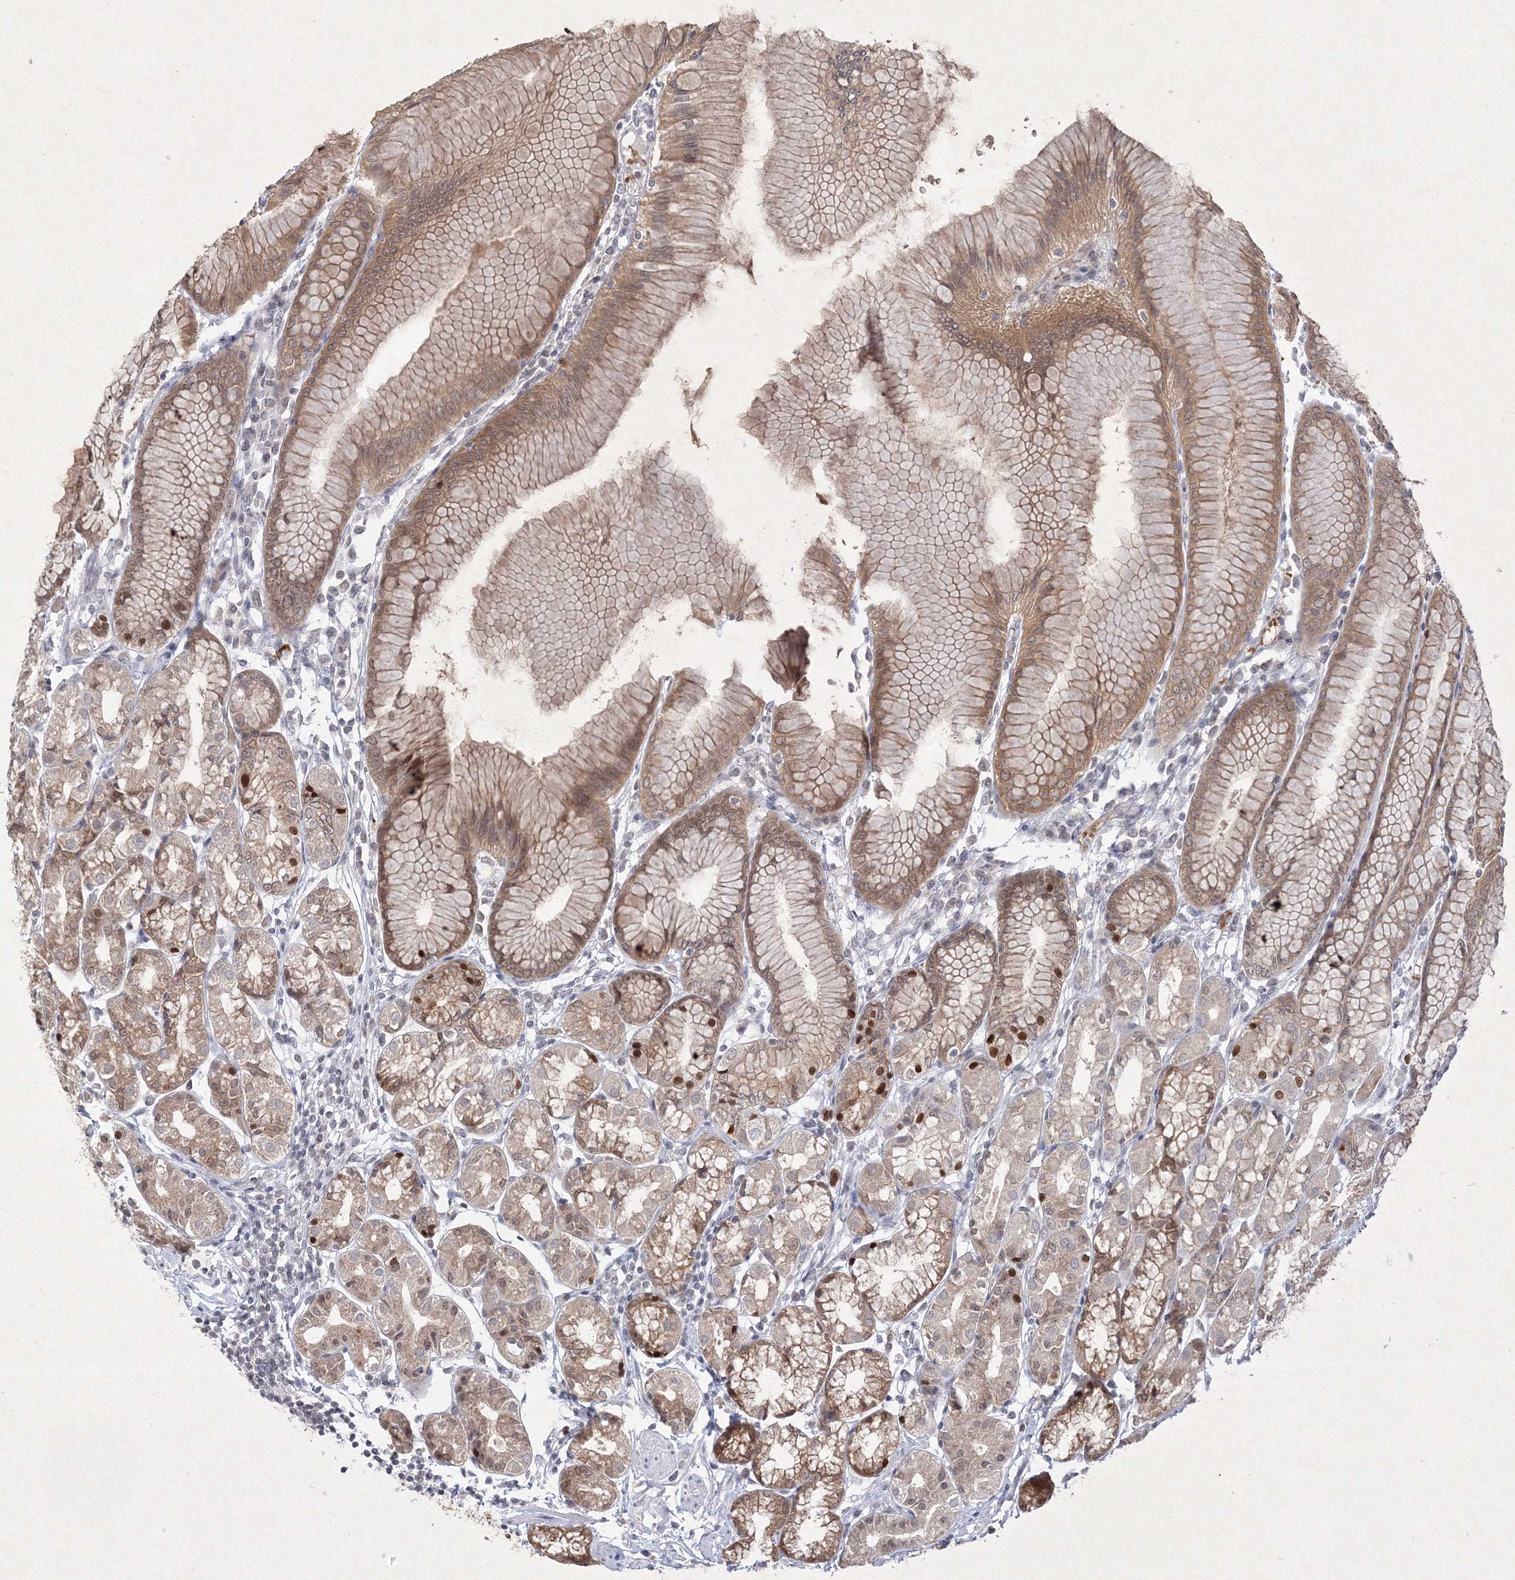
{"staining": {"intensity": "moderate", "quantity": ">75%", "location": "cytoplasmic/membranous,nuclear"}, "tissue": "stomach", "cell_type": "Glandular cells", "image_type": "normal", "snomed": [{"axis": "morphology", "description": "Normal tissue, NOS"}, {"axis": "topography", "description": "Stomach"}], "caption": "Glandular cells reveal moderate cytoplasmic/membranous,nuclear positivity in approximately >75% of cells in unremarkable stomach. The protein of interest is shown in brown color, while the nuclei are stained blue.", "gene": "NXPE3", "patient": {"sex": "female", "age": 57}}